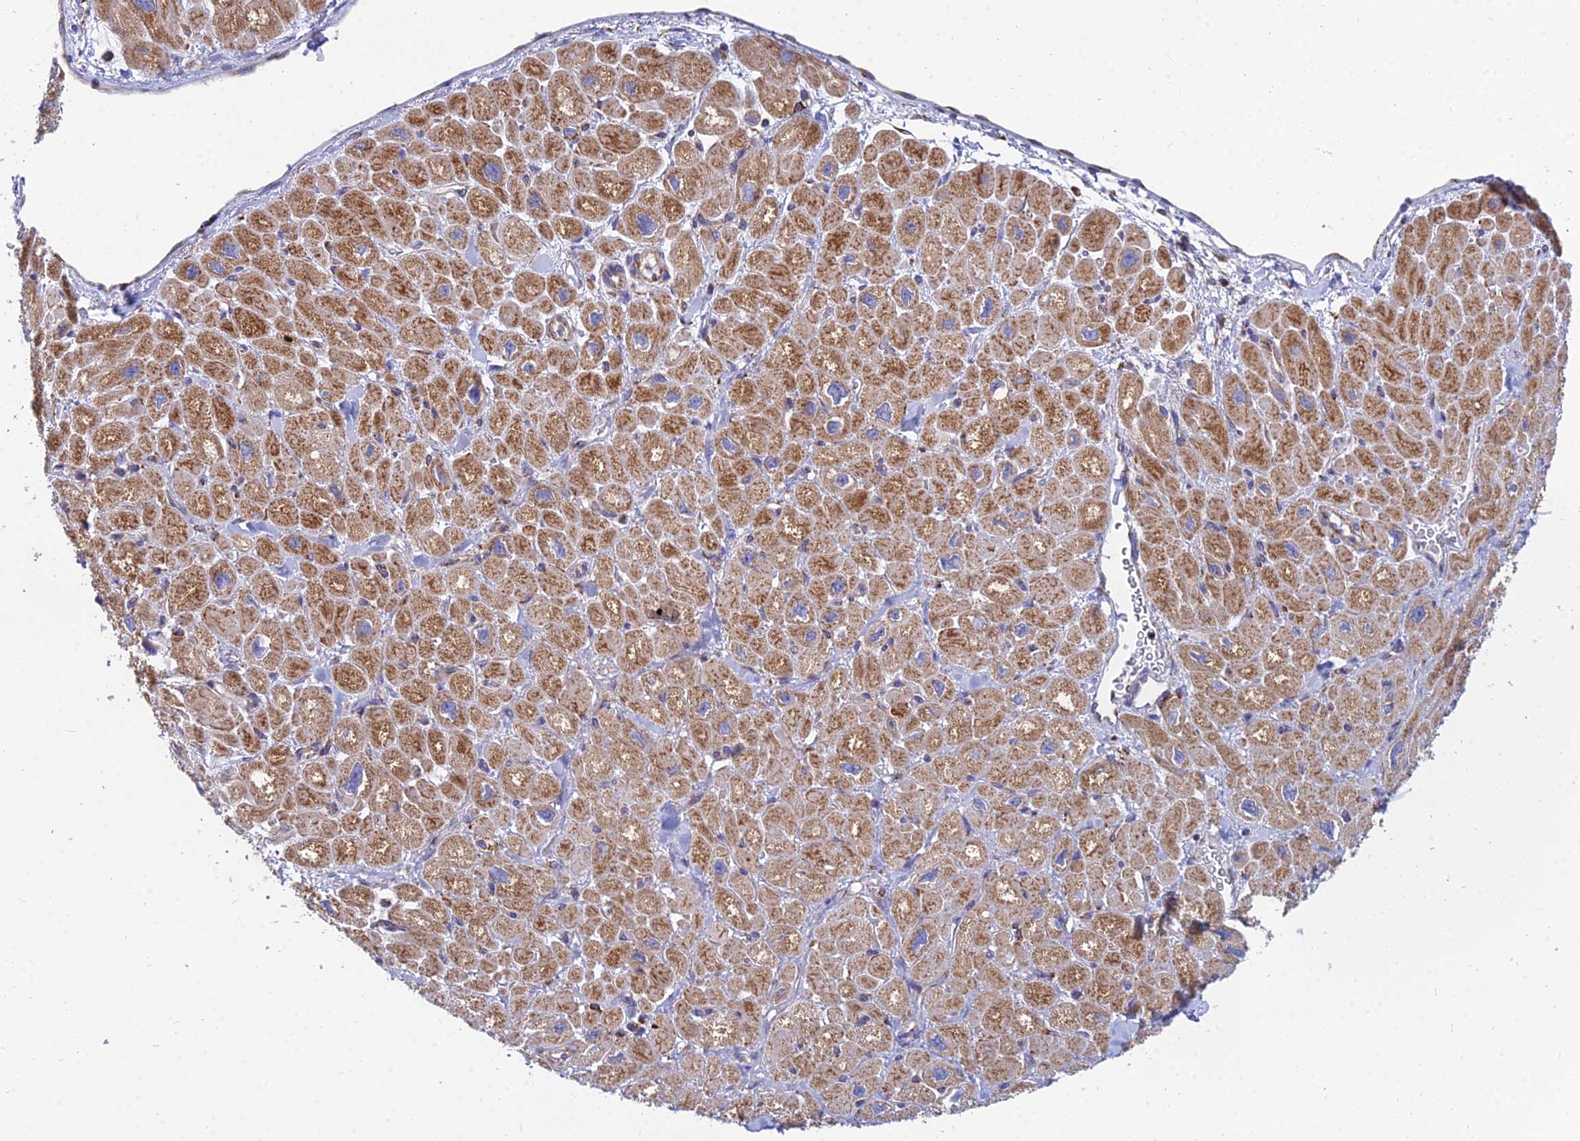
{"staining": {"intensity": "moderate", "quantity": ">75%", "location": "cytoplasmic/membranous"}, "tissue": "heart muscle", "cell_type": "Cardiomyocytes", "image_type": "normal", "snomed": [{"axis": "morphology", "description": "Normal tissue, NOS"}, {"axis": "topography", "description": "Heart"}], "caption": "A histopathology image of human heart muscle stained for a protein reveals moderate cytoplasmic/membranous brown staining in cardiomyocytes.", "gene": "CCT6A", "patient": {"sex": "male", "age": 65}}